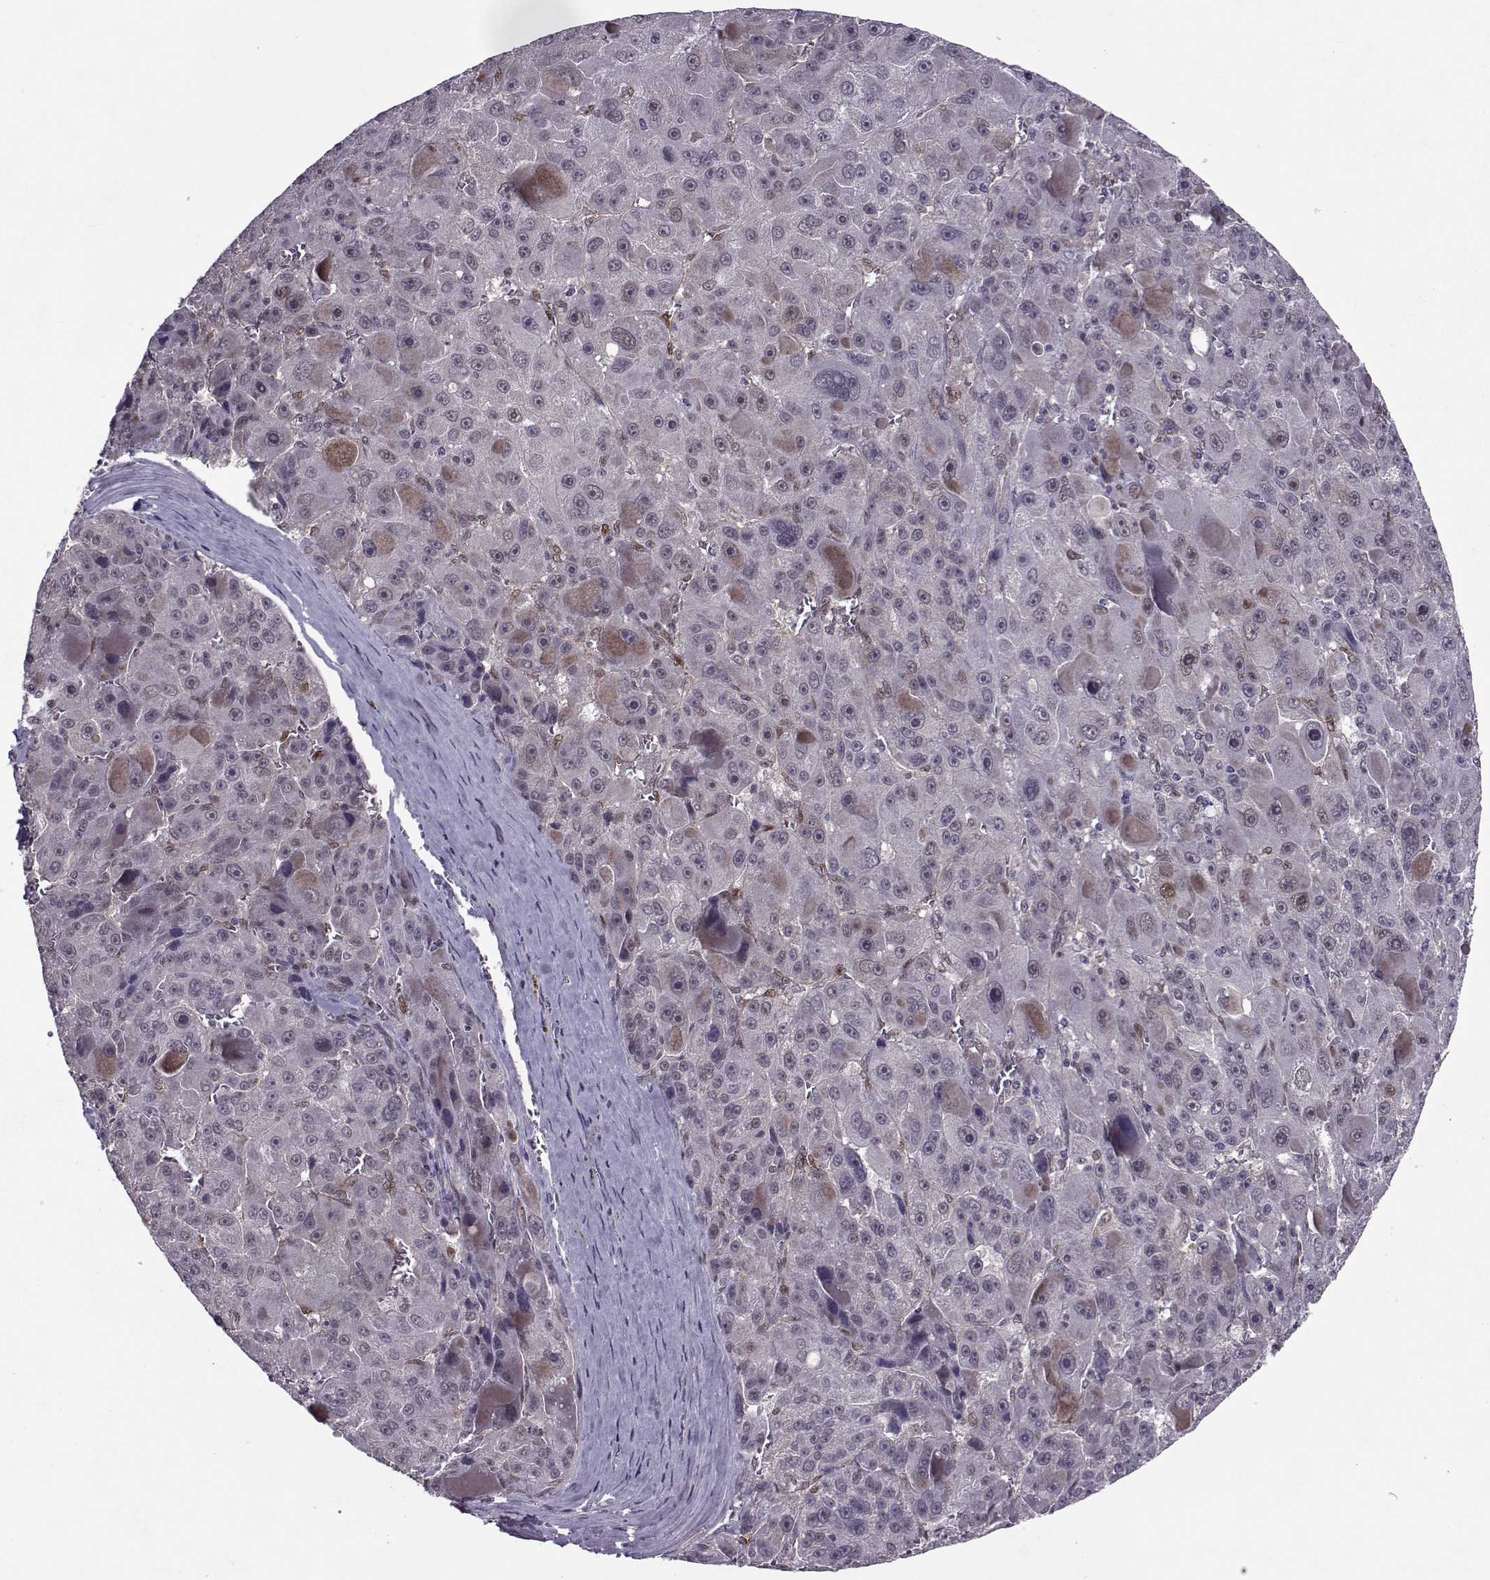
{"staining": {"intensity": "moderate", "quantity": "<25%", "location": "cytoplasmic/membranous"}, "tissue": "liver cancer", "cell_type": "Tumor cells", "image_type": "cancer", "snomed": [{"axis": "morphology", "description": "Carcinoma, Hepatocellular, NOS"}, {"axis": "topography", "description": "Liver"}], "caption": "Protein analysis of hepatocellular carcinoma (liver) tissue shows moderate cytoplasmic/membranous positivity in approximately <25% of tumor cells.", "gene": "CDK4", "patient": {"sex": "male", "age": 76}}